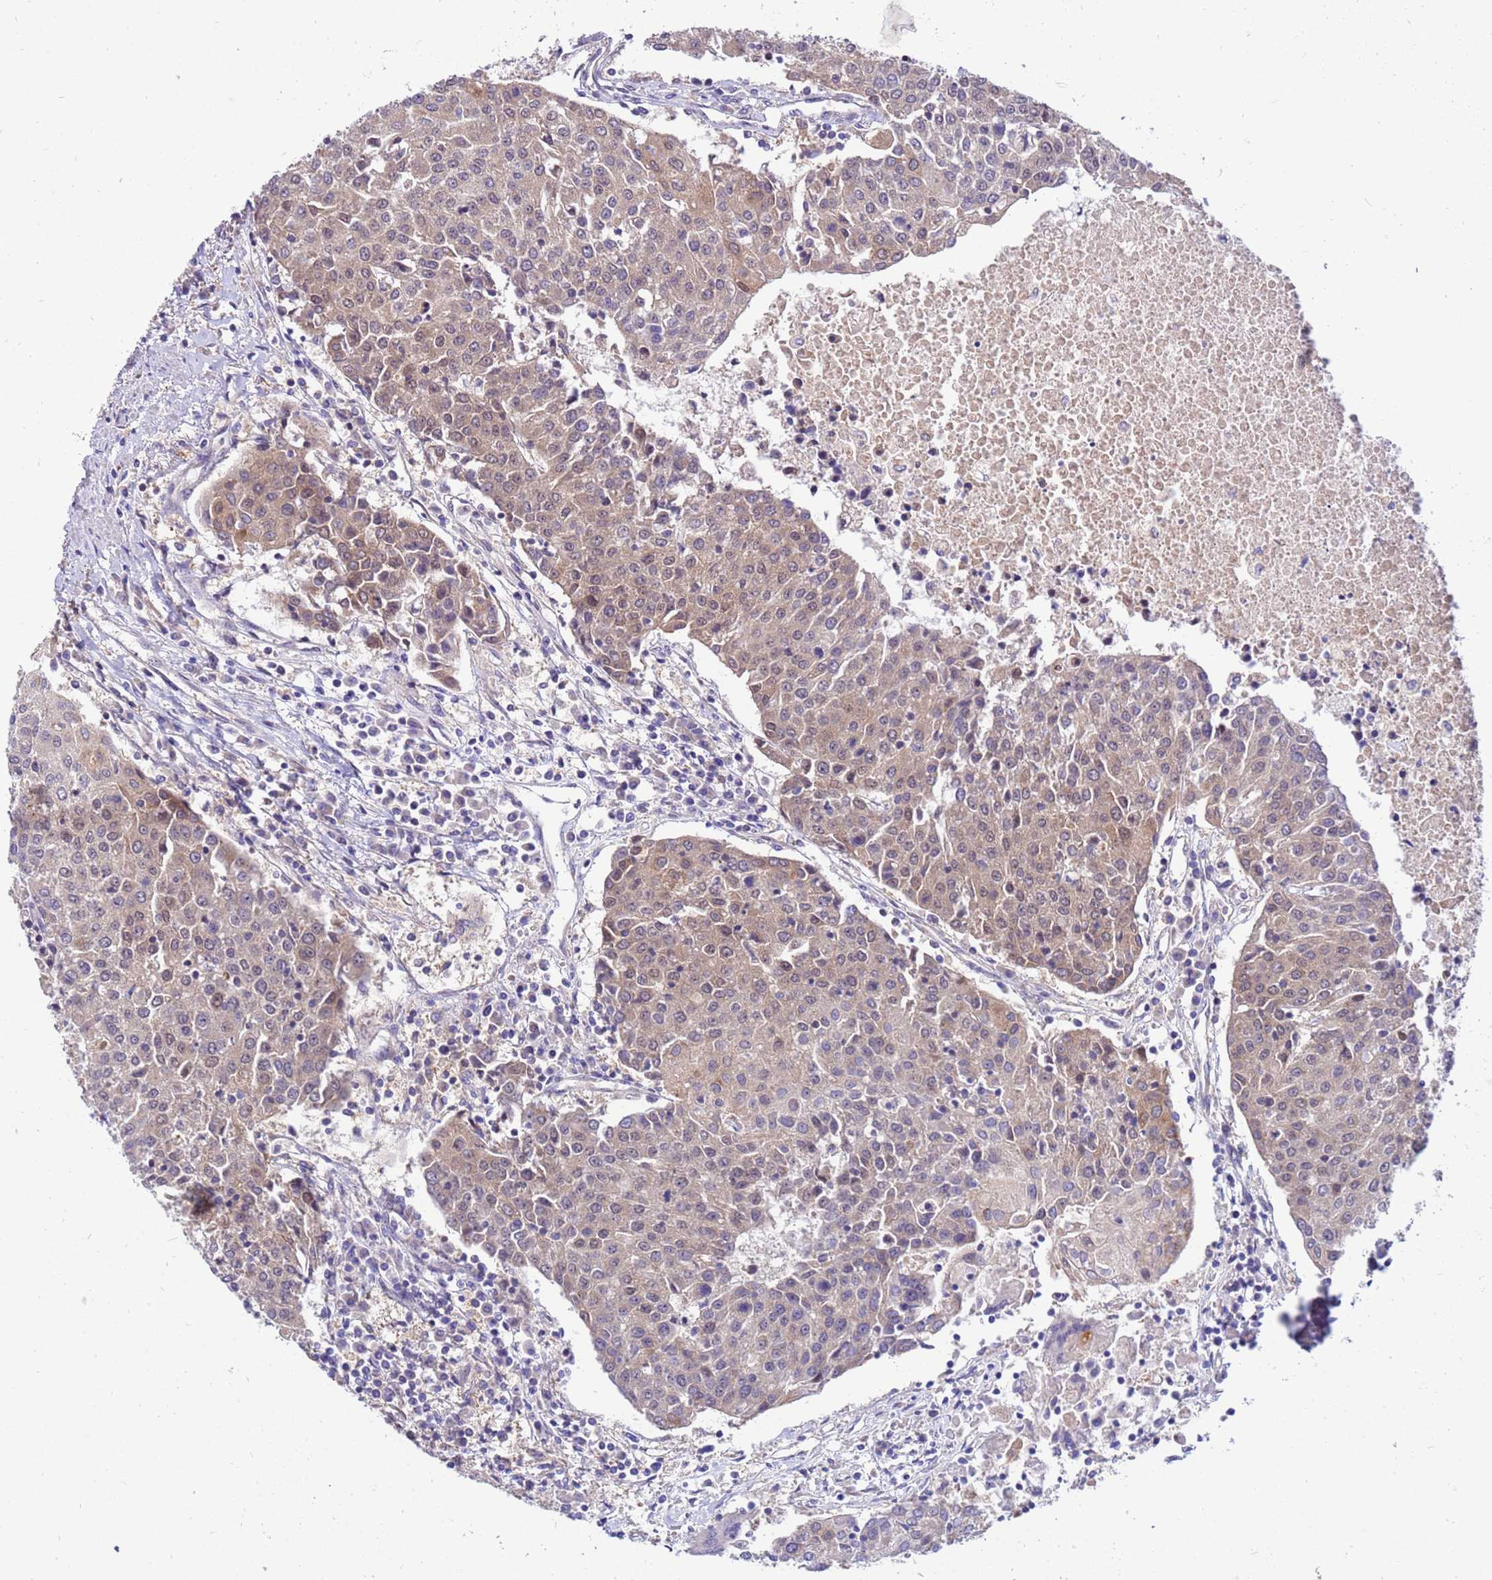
{"staining": {"intensity": "weak", "quantity": "25%-75%", "location": "cytoplasmic/membranous"}, "tissue": "urothelial cancer", "cell_type": "Tumor cells", "image_type": "cancer", "snomed": [{"axis": "morphology", "description": "Urothelial carcinoma, High grade"}, {"axis": "topography", "description": "Urinary bladder"}], "caption": "Immunohistochemistry staining of urothelial cancer, which shows low levels of weak cytoplasmic/membranous staining in approximately 25%-75% of tumor cells indicating weak cytoplasmic/membranous protein expression. The staining was performed using DAB (brown) for protein detection and nuclei were counterstained in hematoxylin (blue).", "gene": "GET3", "patient": {"sex": "female", "age": 85}}